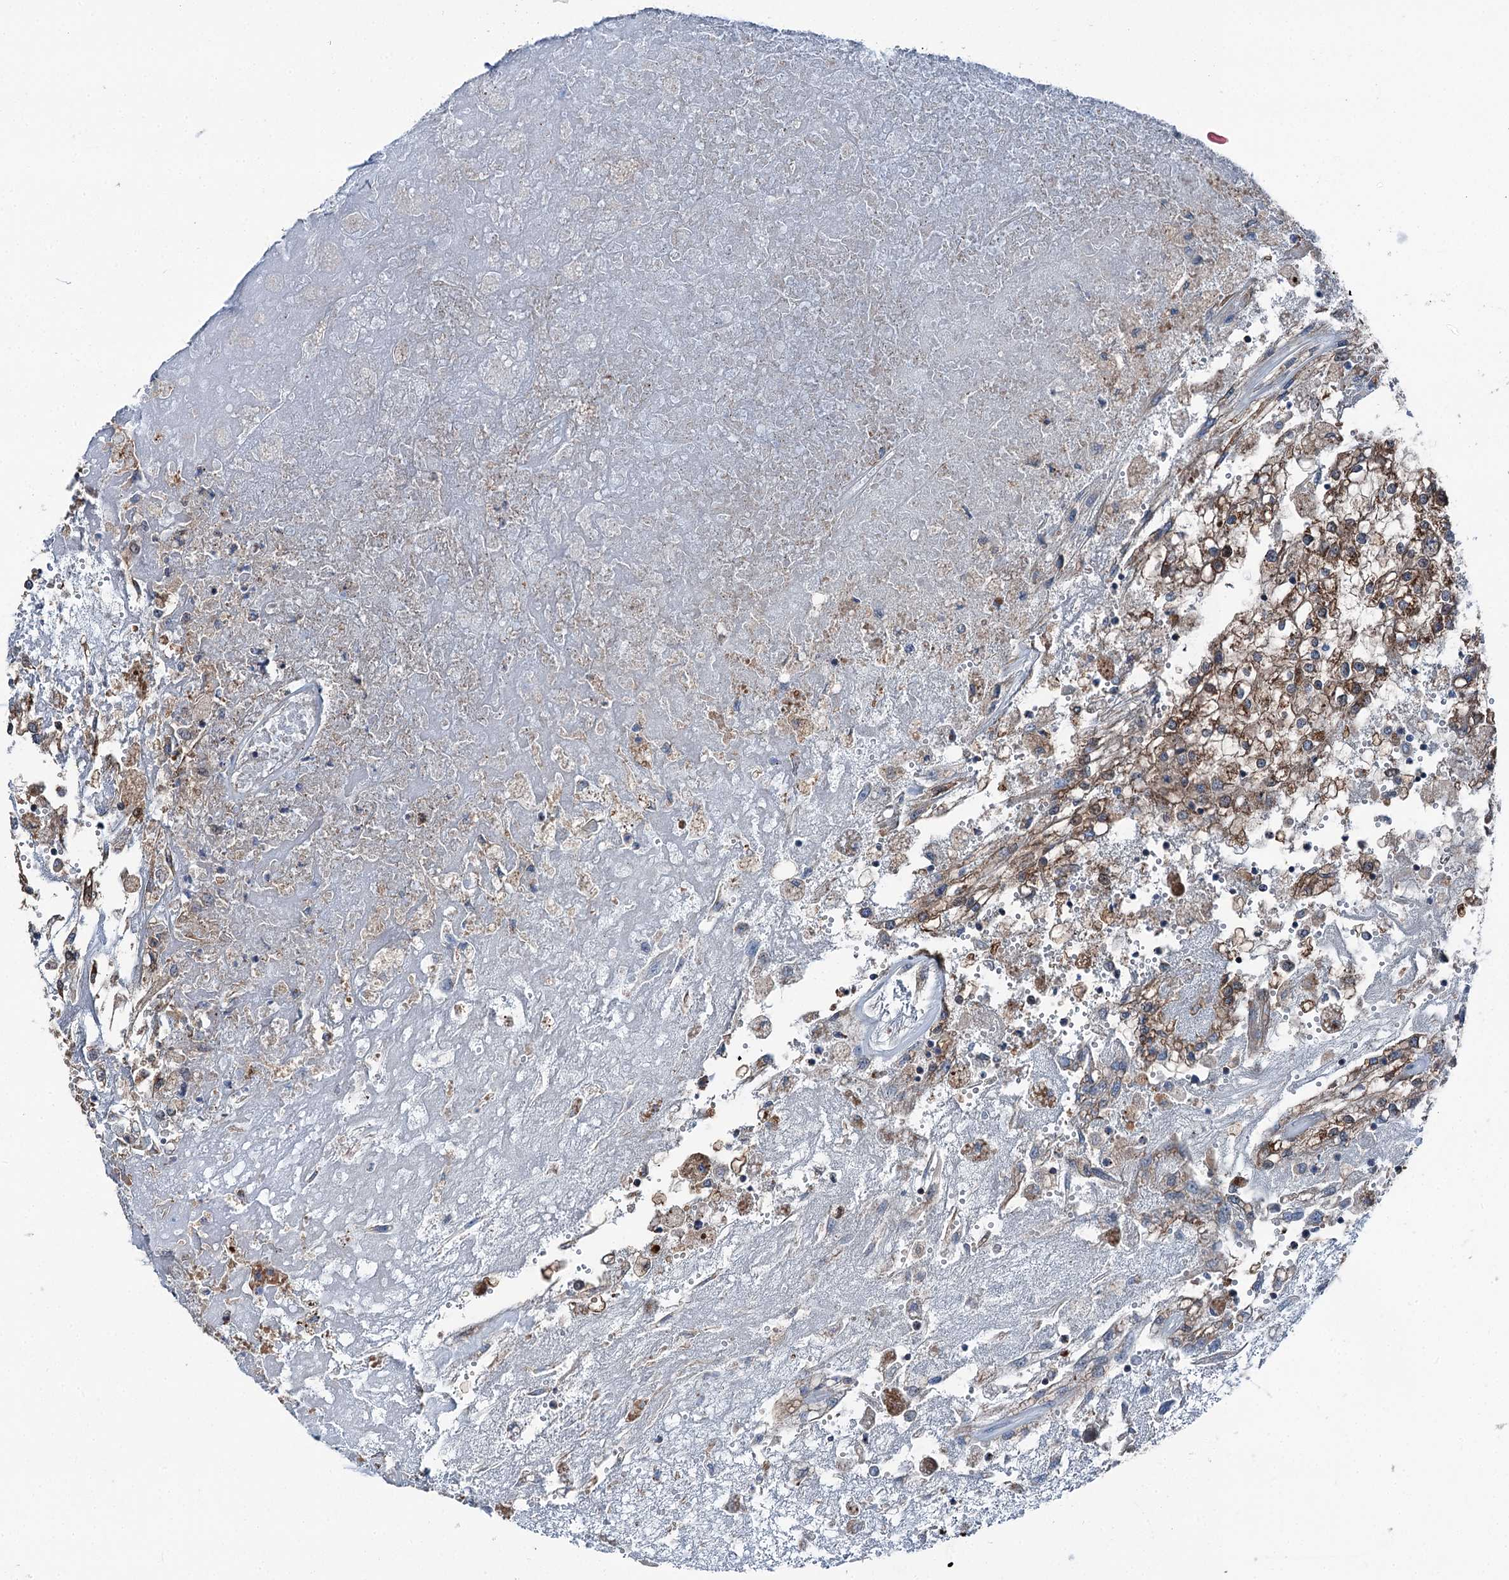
{"staining": {"intensity": "moderate", "quantity": ">75%", "location": "cytoplasmic/membranous"}, "tissue": "renal cancer", "cell_type": "Tumor cells", "image_type": "cancer", "snomed": [{"axis": "morphology", "description": "Adenocarcinoma, NOS"}, {"axis": "topography", "description": "Kidney"}], "caption": "Approximately >75% of tumor cells in renal cancer display moderate cytoplasmic/membranous protein staining as visualized by brown immunohistochemical staining.", "gene": "POLR1D", "patient": {"sex": "female", "age": 52}}